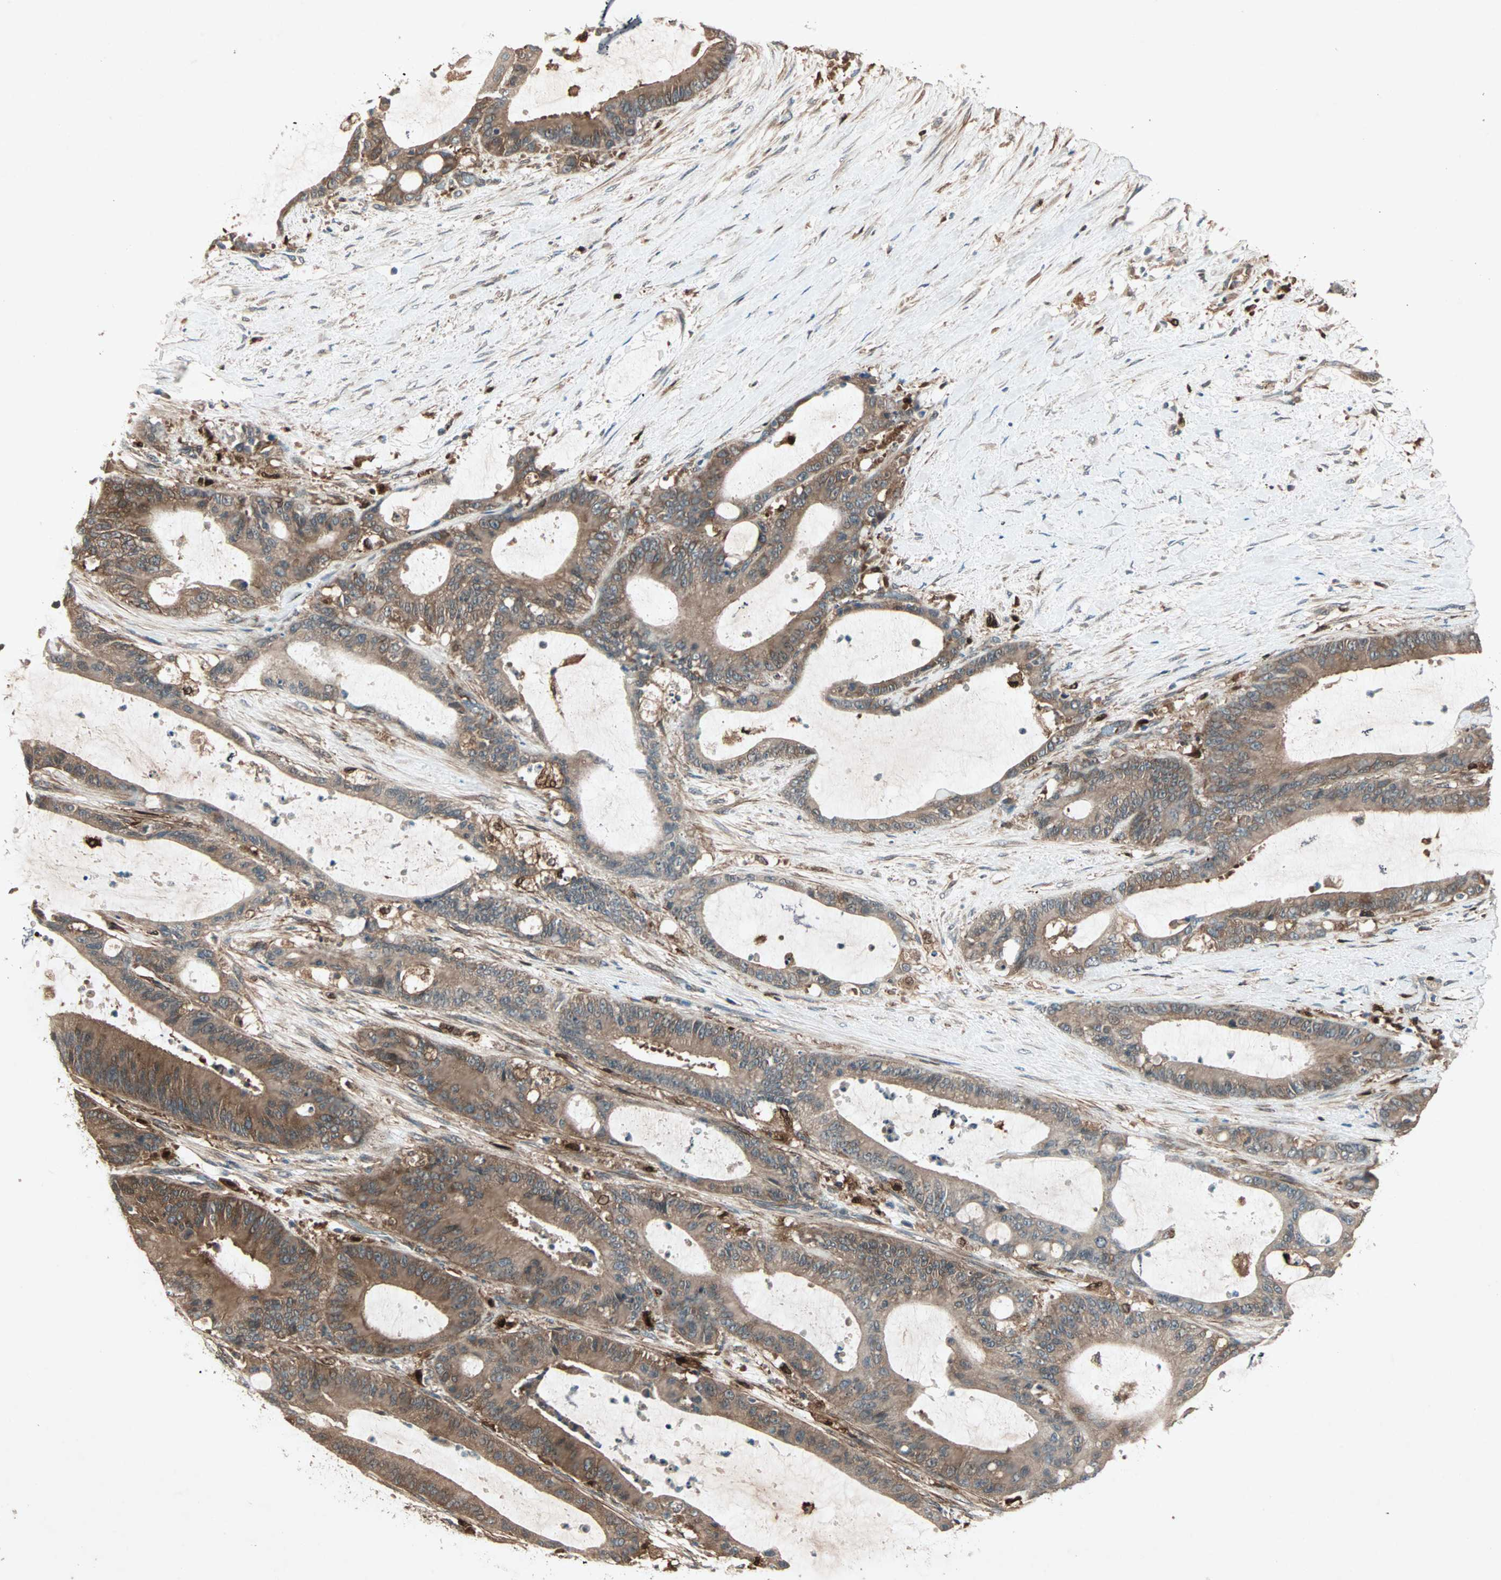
{"staining": {"intensity": "strong", "quantity": ">75%", "location": "cytoplasmic/membranous"}, "tissue": "liver cancer", "cell_type": "Tumor cells", "image_type": "cancer", "snomed": [{"axis": "morphology", "description": "Cholangiocarcinoma"}, {"axis": "topography", "description": "Liver"}], "caption": "There is high levels of strong cytoplasmic/membranous positivity in tumor cells of cholangiocarcinoma (liver), as demonstrated by immunohistochemical staining (brown color).", "gene": "SDSL", "patient": {"sex": "female", "age": 73}}